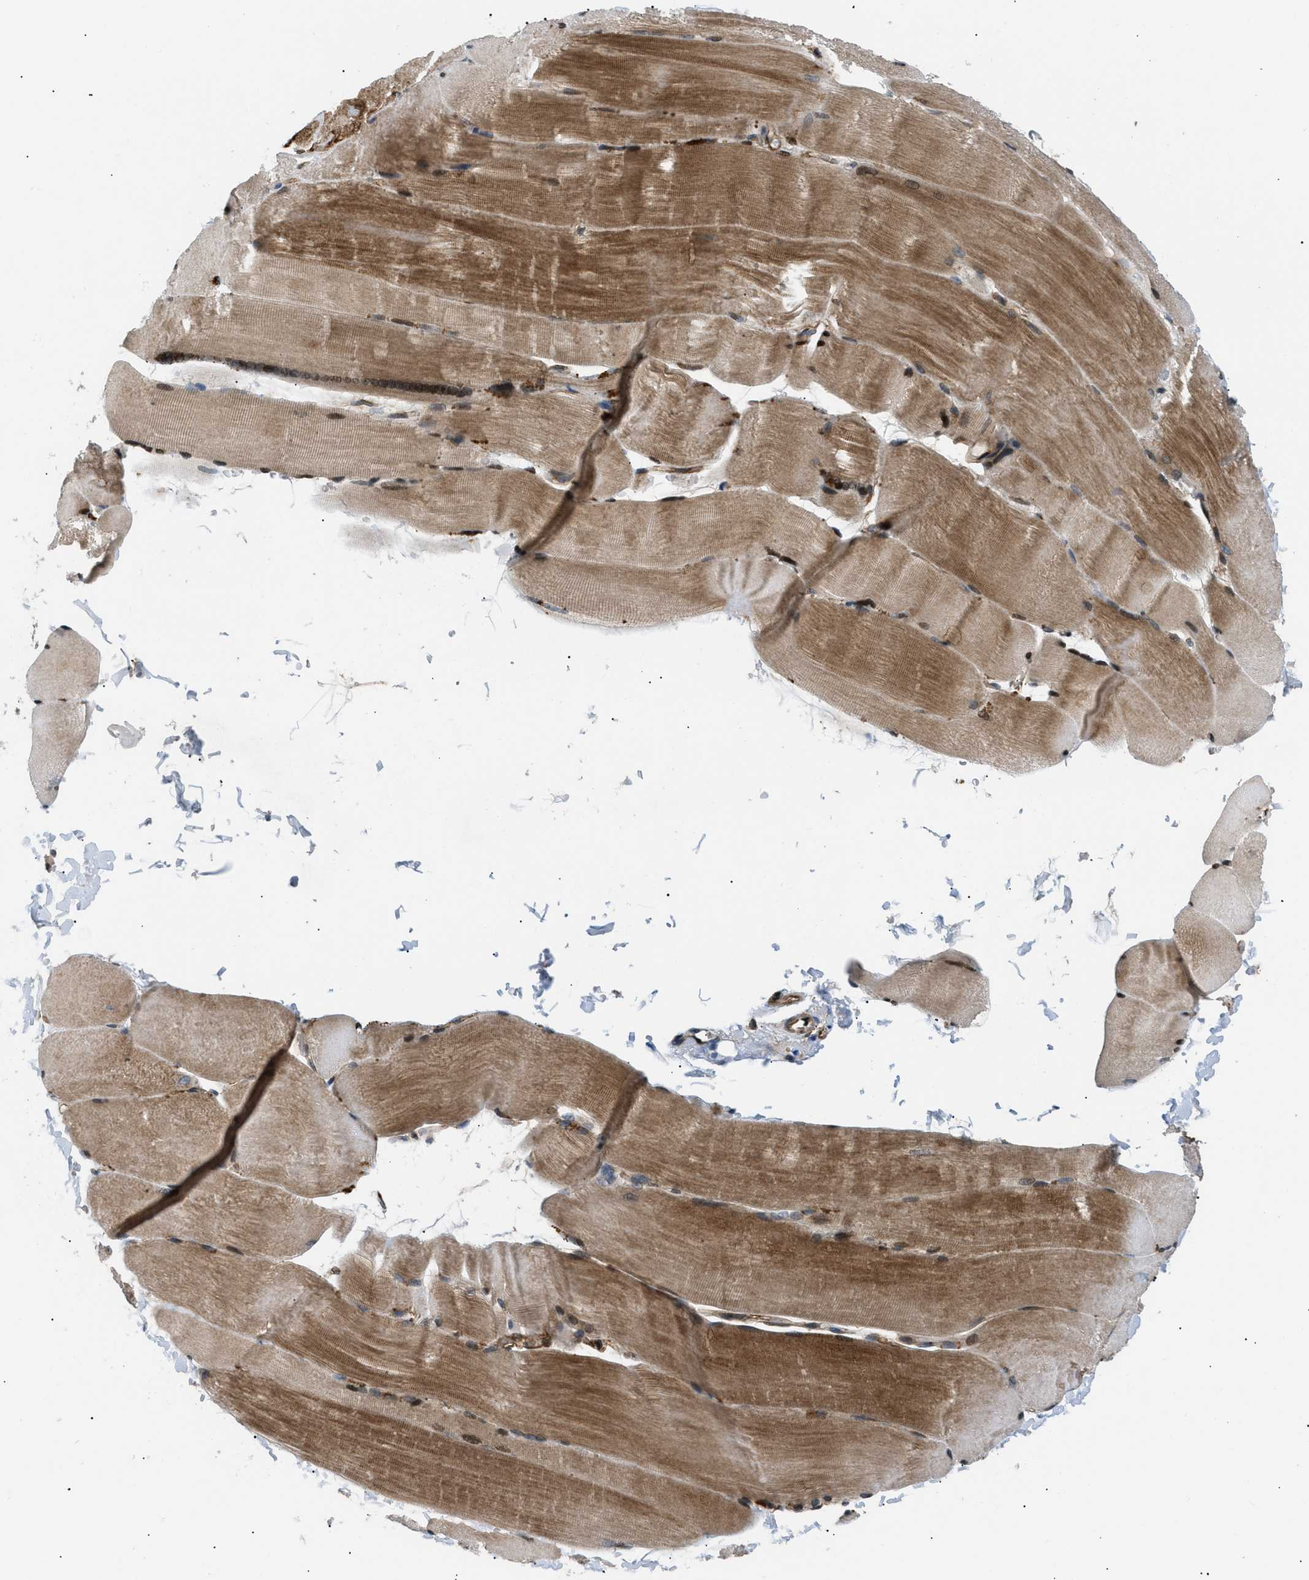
{"staining": {"intensity": "moderate", "quantity": ">75%", "location": "cytoplasmic/membranous,nuclear"}, "tissue": "skeletal muscle", "cell_type": "Myocytes", "image_type": "normal", "snomed": [{"axis": "morphology", "description": "Normal tissue, NOS"}, {"axis": "topography", "description": "Skin"}, {"axis": "topography", "description": "Skeletal muscle"}], "caption": "IHC photomicrograph of normal skeletal muscle stained for a protein (brown), which displays medium levels of moderate cytoplasmic/membranous,nuclear expression in approximately >75% of myocytes.", "gene": "LYSMD3", "patient": {"sex": "male", "age": 83}}